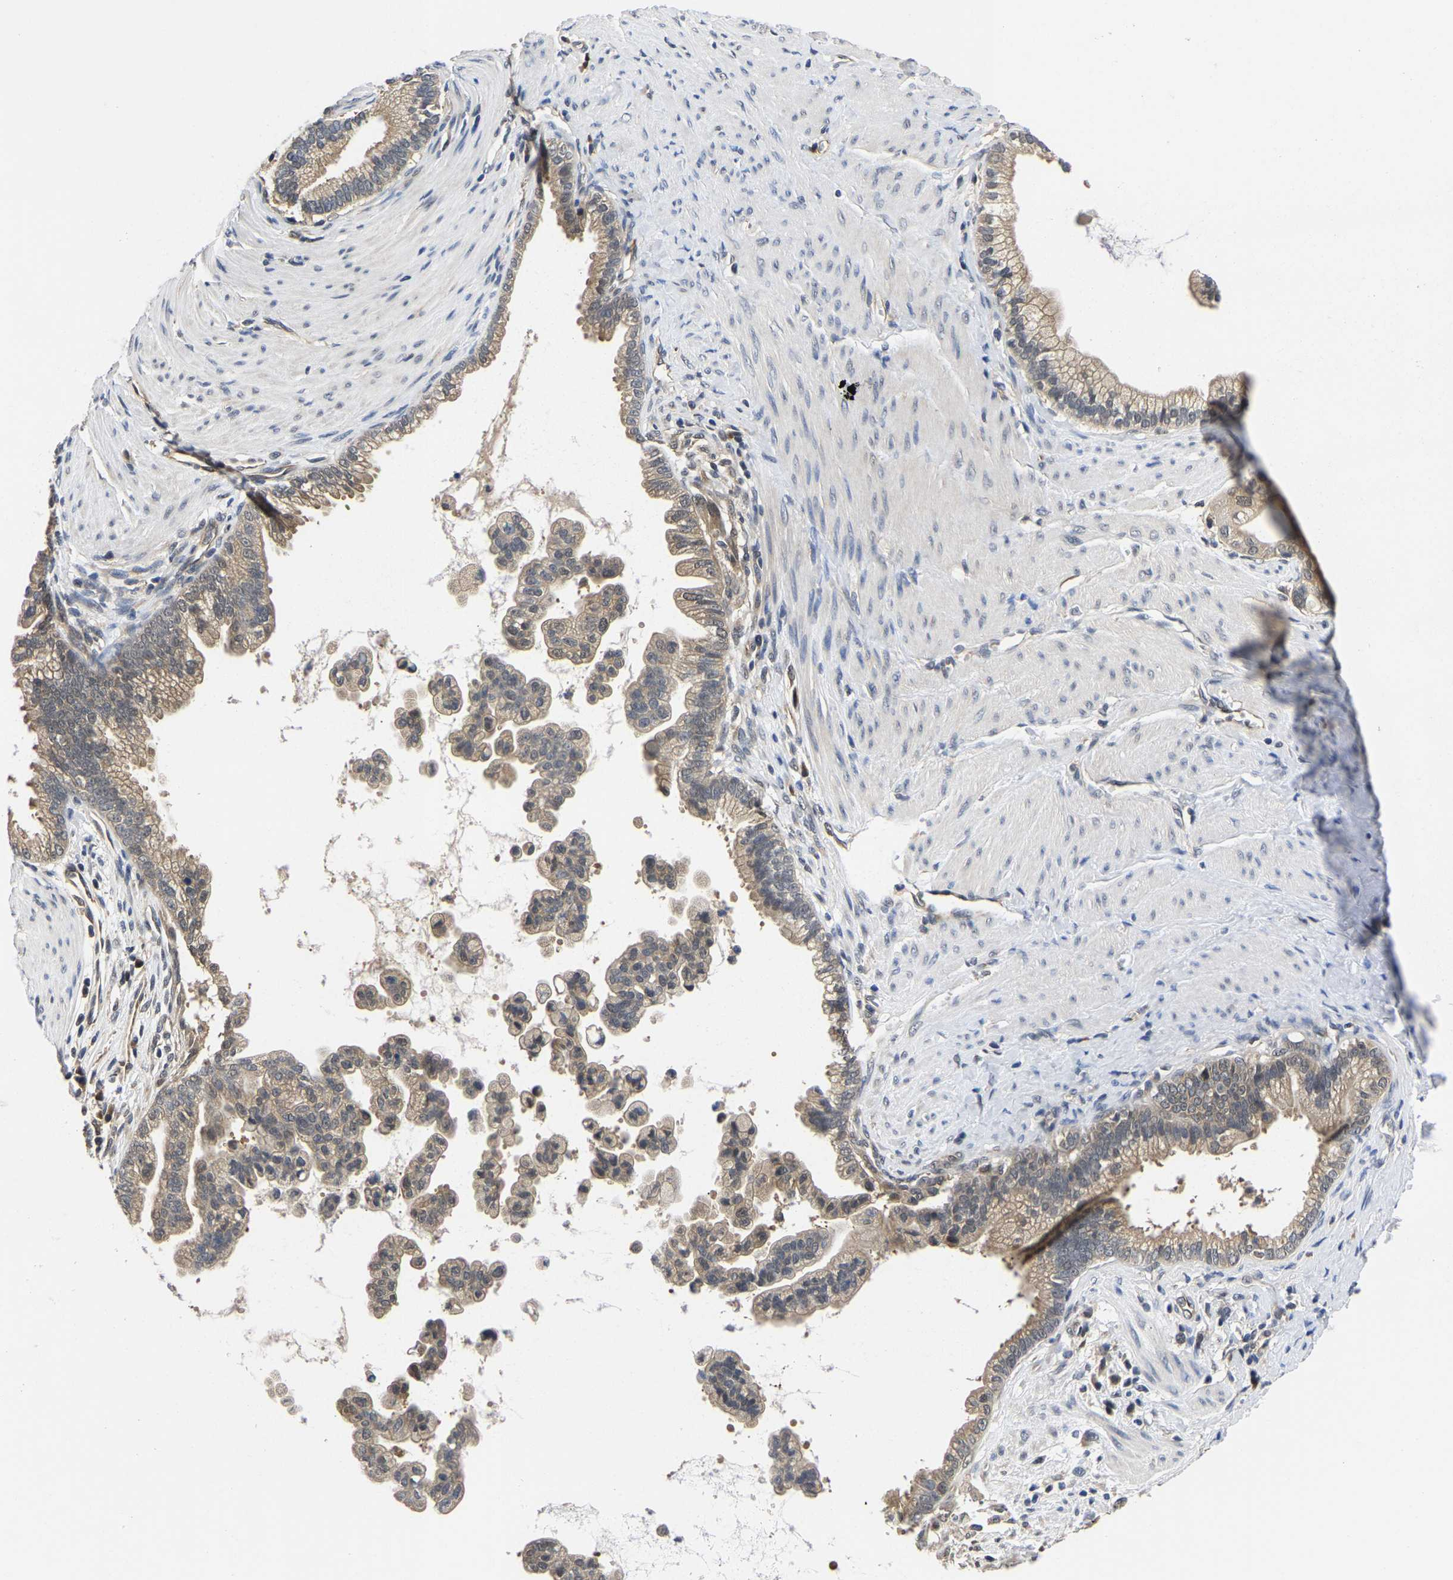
{"staining": {"intensity": "weak", "quantity": ">75%", "location": "cytoplasmic/membranous"}, "tissue": "pancreatic cancer", "cell_type": "Tumor cells", "image_type": "cancer", "snomed": [{"axis": "morphology", "description": "Adenocarcinoma, NOS"}, {"axis": "topography", "description": "Pancreas"}], "caption": "Protein expression analysis of adenocarcinoma (pancreatic) displays weak cytoplasmic/membranous expression in about >75% of tumor cells. The protein is shown in brown color, while the nuclei are stained blue.", "gene": "MCOLN2", "patient": {"sex": "male", "age": 69}}